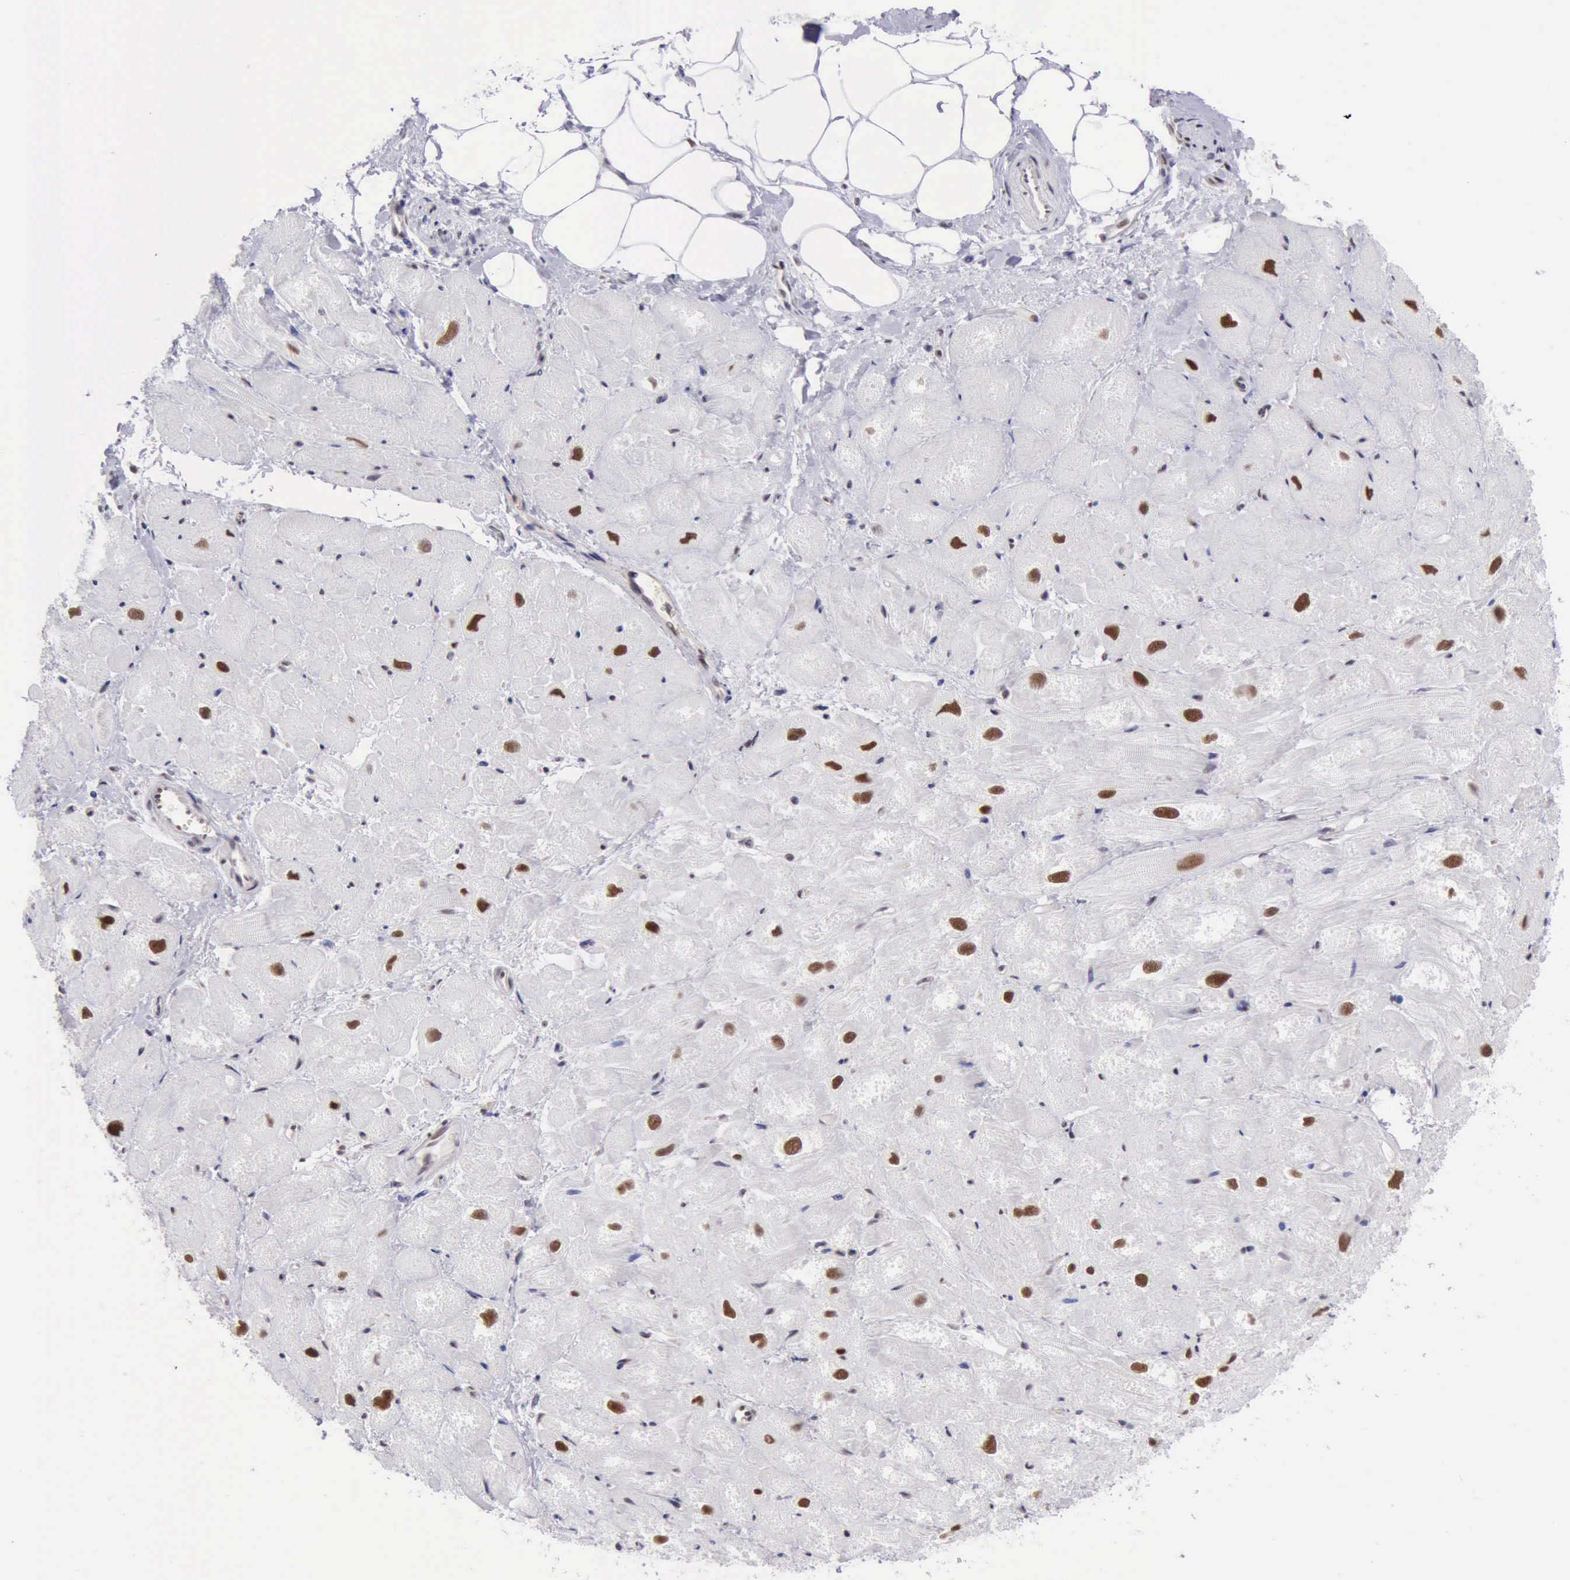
{"staining": {"intensity": "moderate", "quantity": ">75%", "location": "nuclear"}, "tissue": "heart muscle", "cell_type": "Cardiomyocytes", "image_type": "normal", "snomed": [{"axis": "morphology", "description": "Normal tissue, NOS"}, {"axis": "topography", "description": "Heart"}], "caption": "Immunohistochemical staining of normal human heart muscle demonstrates moderate nuclear protein expression in approximately >75% of cardiomyocytes. (DAB IHC, brown staining for protein, blue staining for nuclei).", "gene": "ERCC4", "patient": {"sex": "male", "age": 49}}